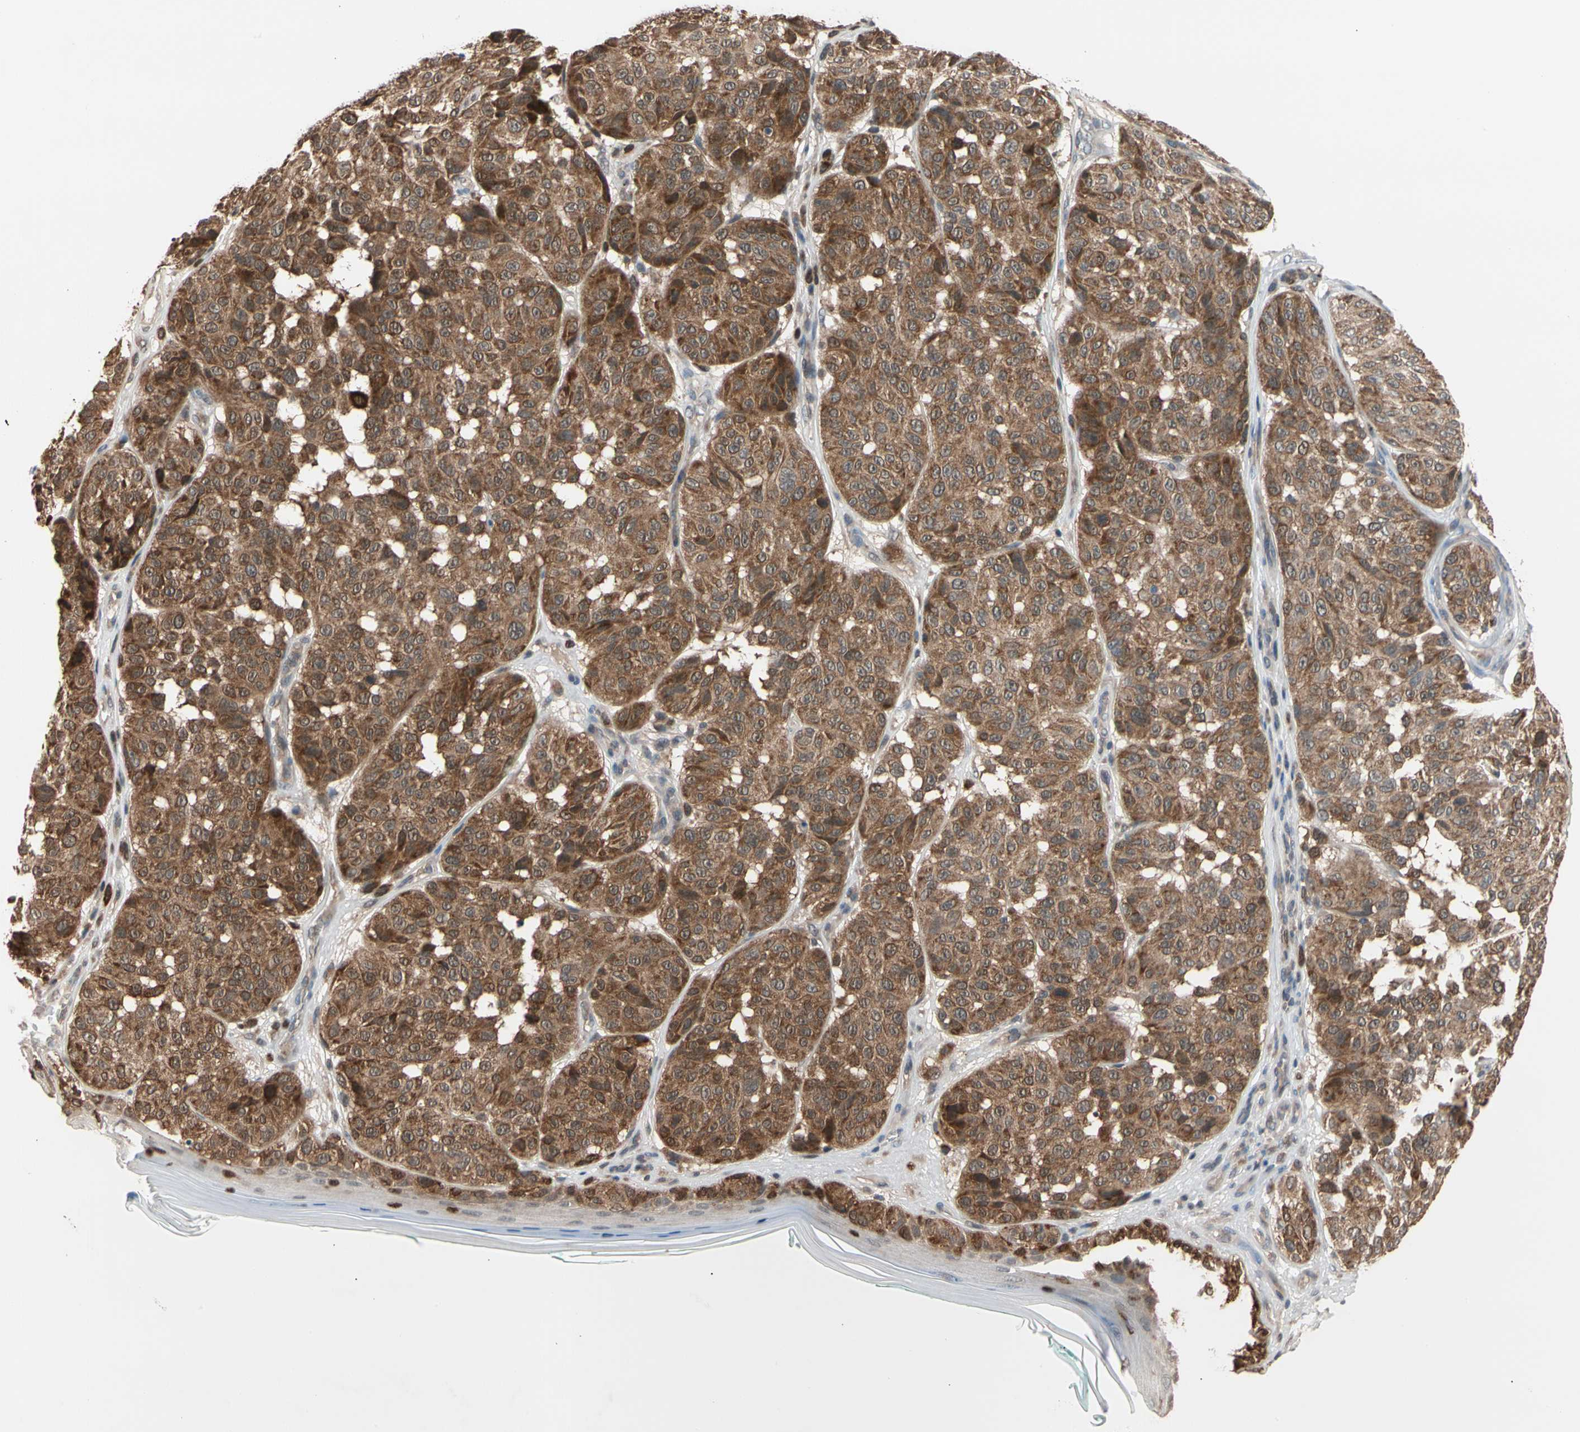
{"staining": {"intensity": "strong", "quantity": ">75%", "location": "cytoplasmic/membranous"}, "tissue": "melanoma", "cell_type": "Tumor cells", "image_type": "cancer", "snomed": [{"axis": "morphology", "description": "Malignant melanoma, NOS"}, {"axis": "topography", "description": "Skin"}], "caption": "An image showing strong cytoplasmic/membranous expression in about >75% of tumor cells in melanoma, as visualized by brown immunohistochemical staining.", "gene": "MTHFS", "patient": {"sex": "female", "age": 46}}